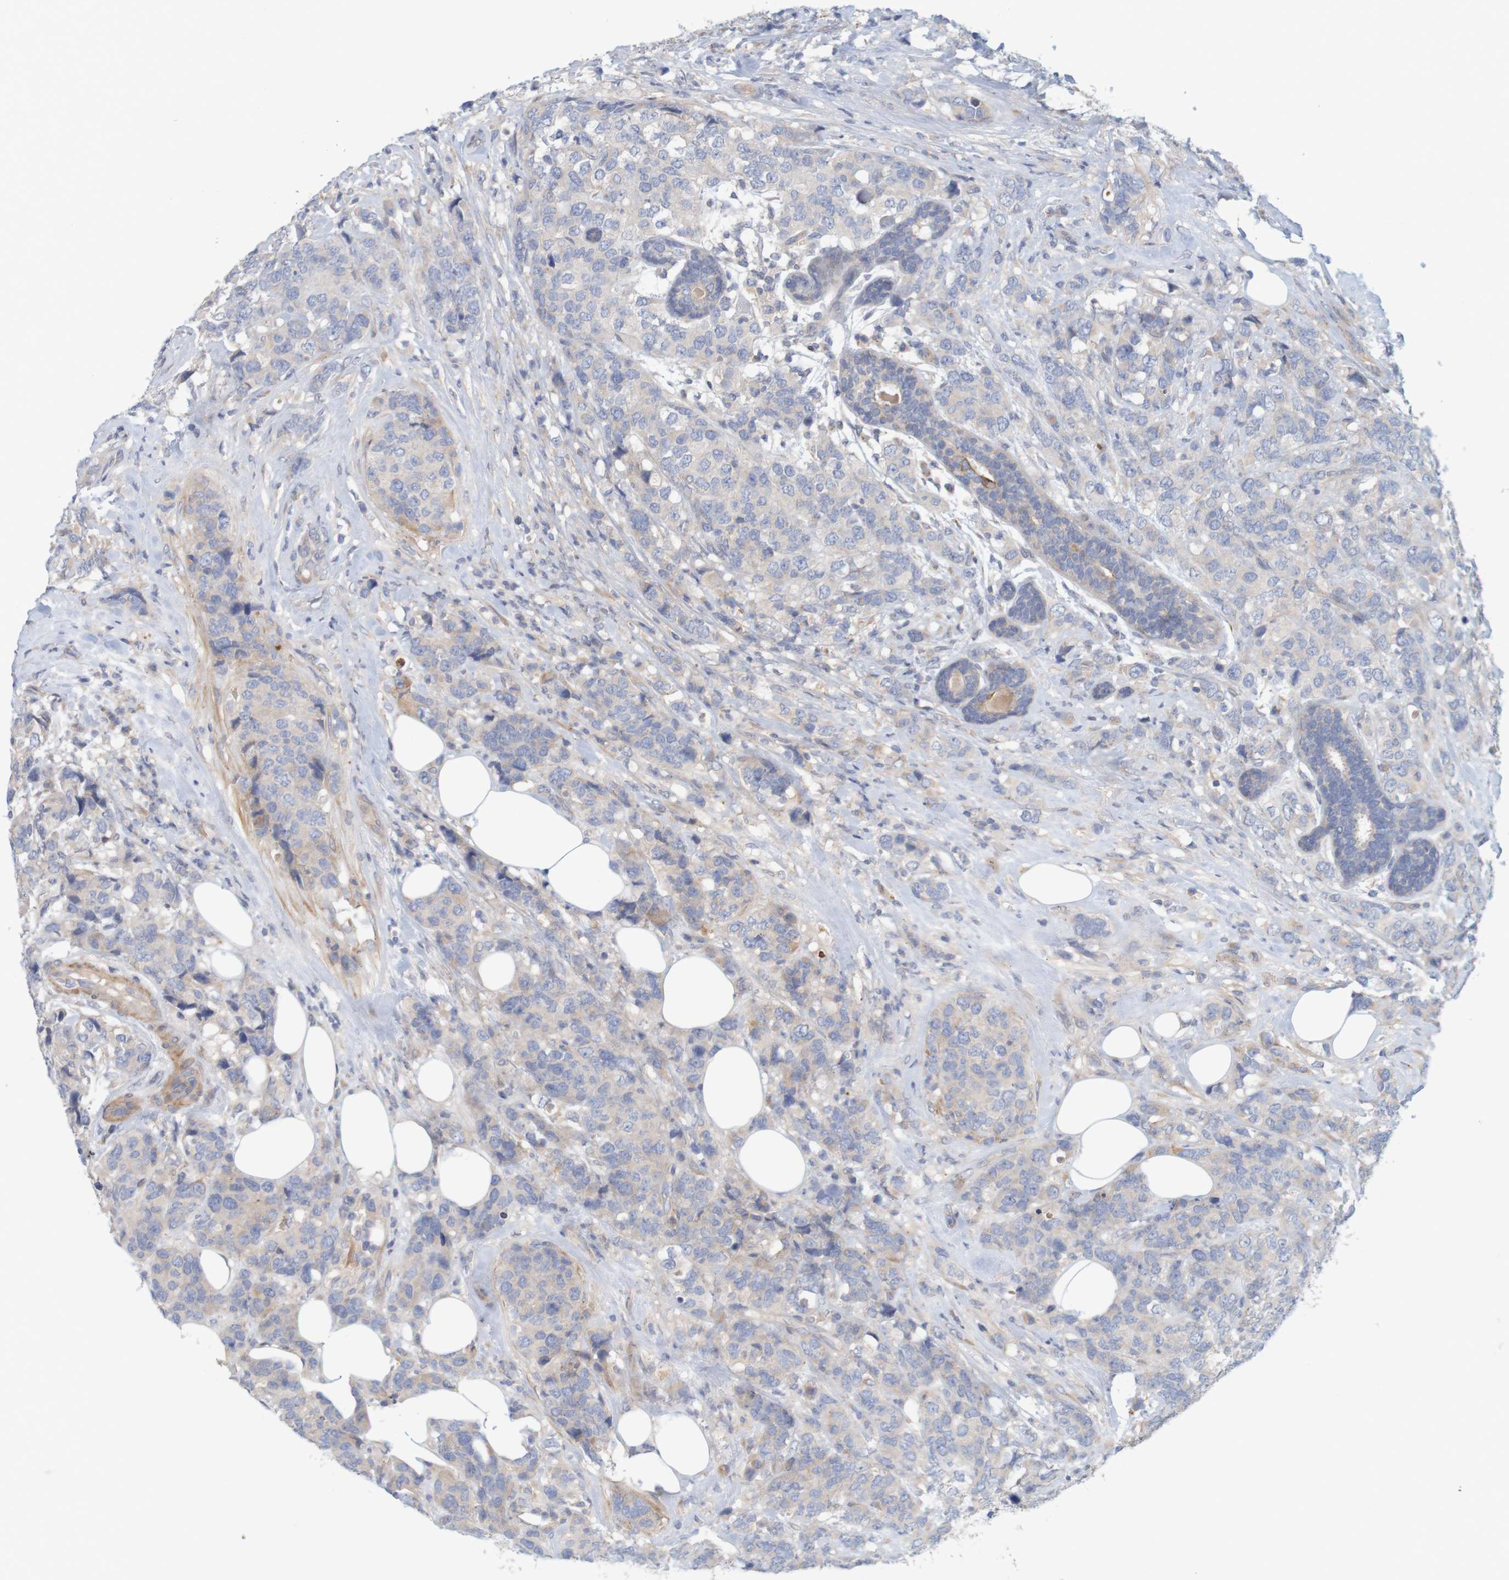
{"staining": {"intensity": "weak", "quantity": "<25%", "location": "cytoplasmic/membranous"}, "tissue": "breast cancer", "cell_type": "Tumor cells", "image_type": "cancer", "snomed": [{"axis": "morphology", "description": "Lobular carcinoma"}, {"axis": "topography", "description": "Breast"}], "caption": "A micrograph of human breast lobular carcinoma is negative for staining in tumor cells.", "gene": "KRT23", "patient": {"sex": "female", "age": 59}}